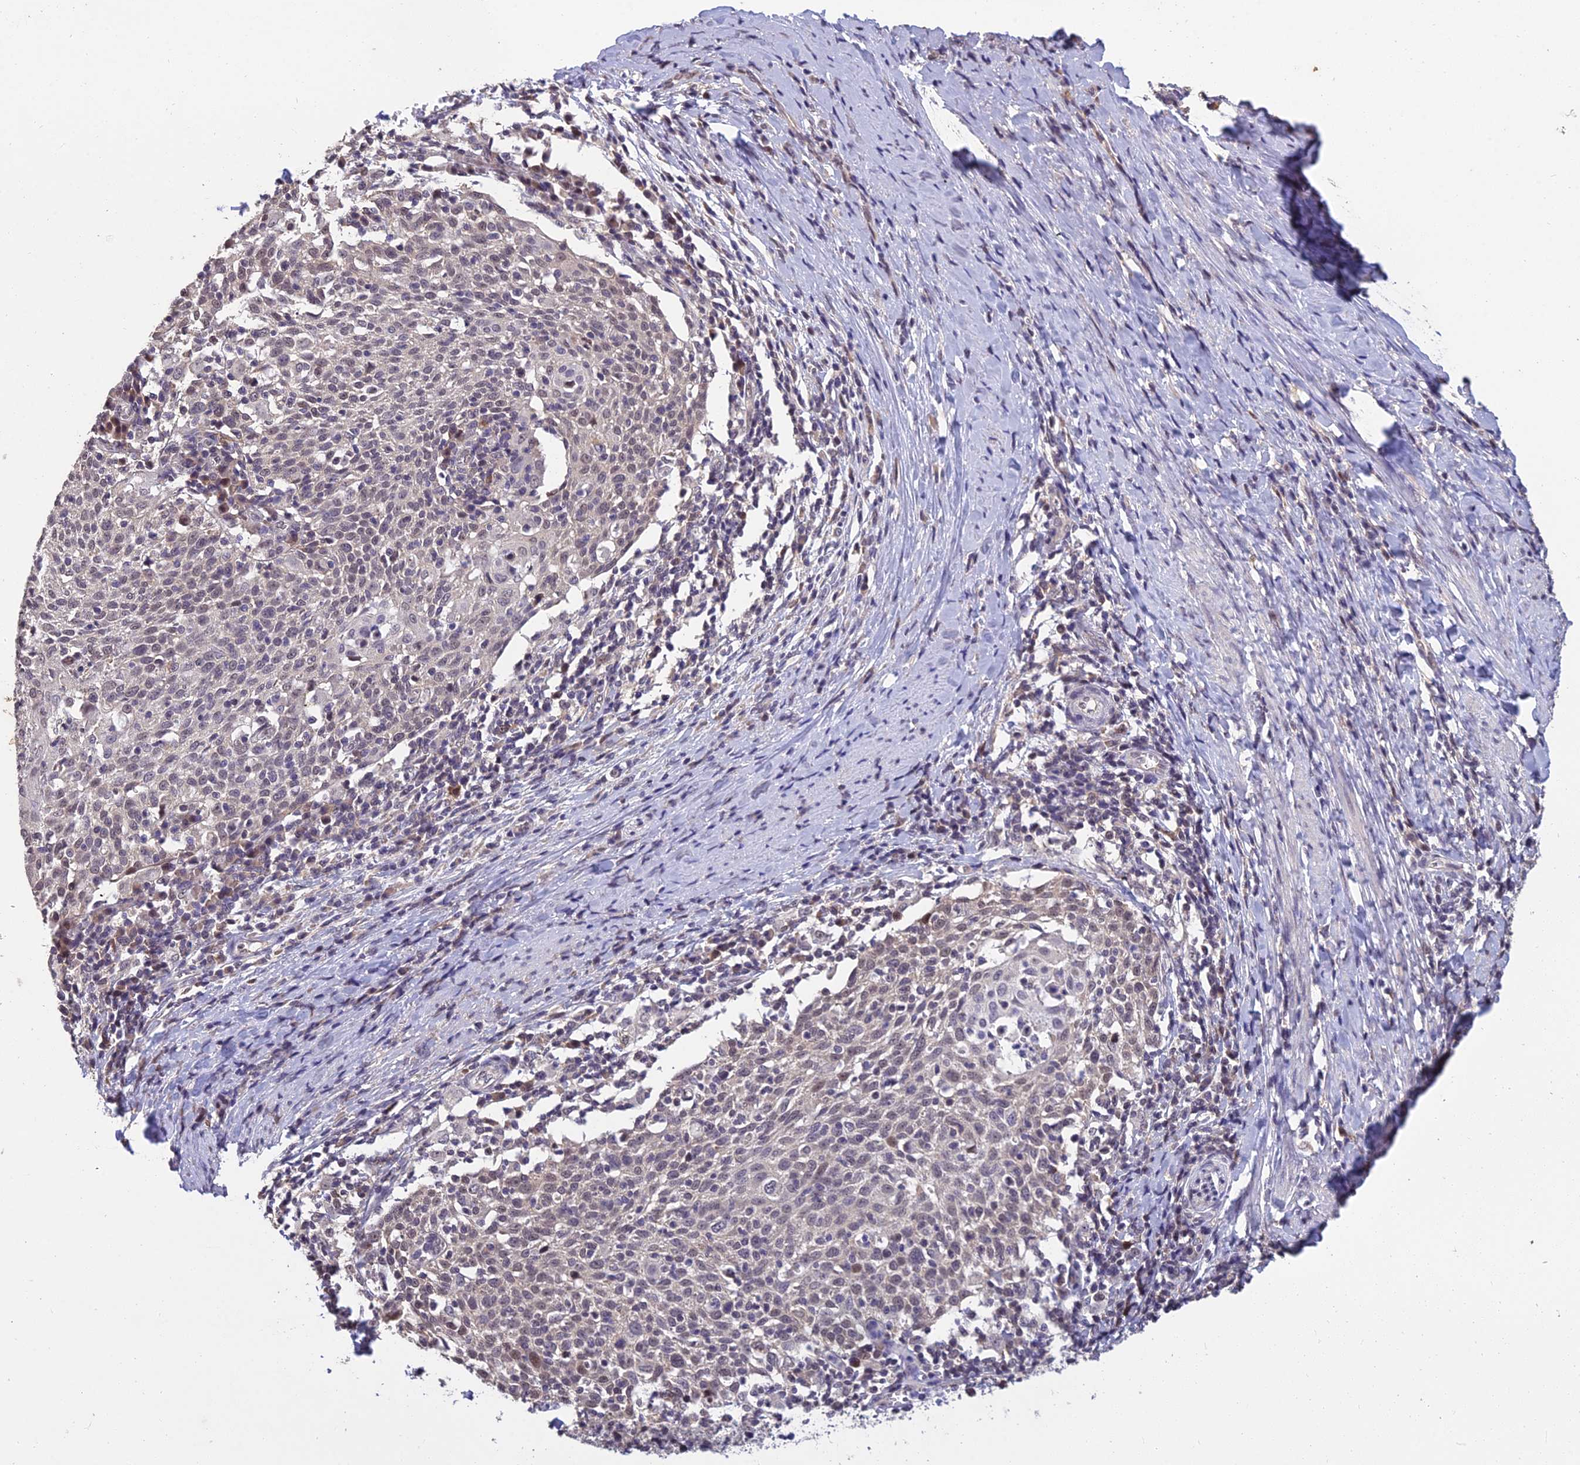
{"staining": {"intensity": "negative", "quantity": "none", "location": "none"}, "tissue": "cervical cancer", "cell_type": "Tumor cells", "image_type": "cancer", "snomed": [{"axis": "morphology", "description": "Squamous cell carcinoma, NOS"}, {"axis": "topography", "description": "Cervix"}], "caption": "Immunohistochemistry (IHC) of cervical cancer (squamous cell carcinoma) shows no staining in tumor cells.", "gene": "GRWD1", "patient": {"sex": "female", "age": 52}}